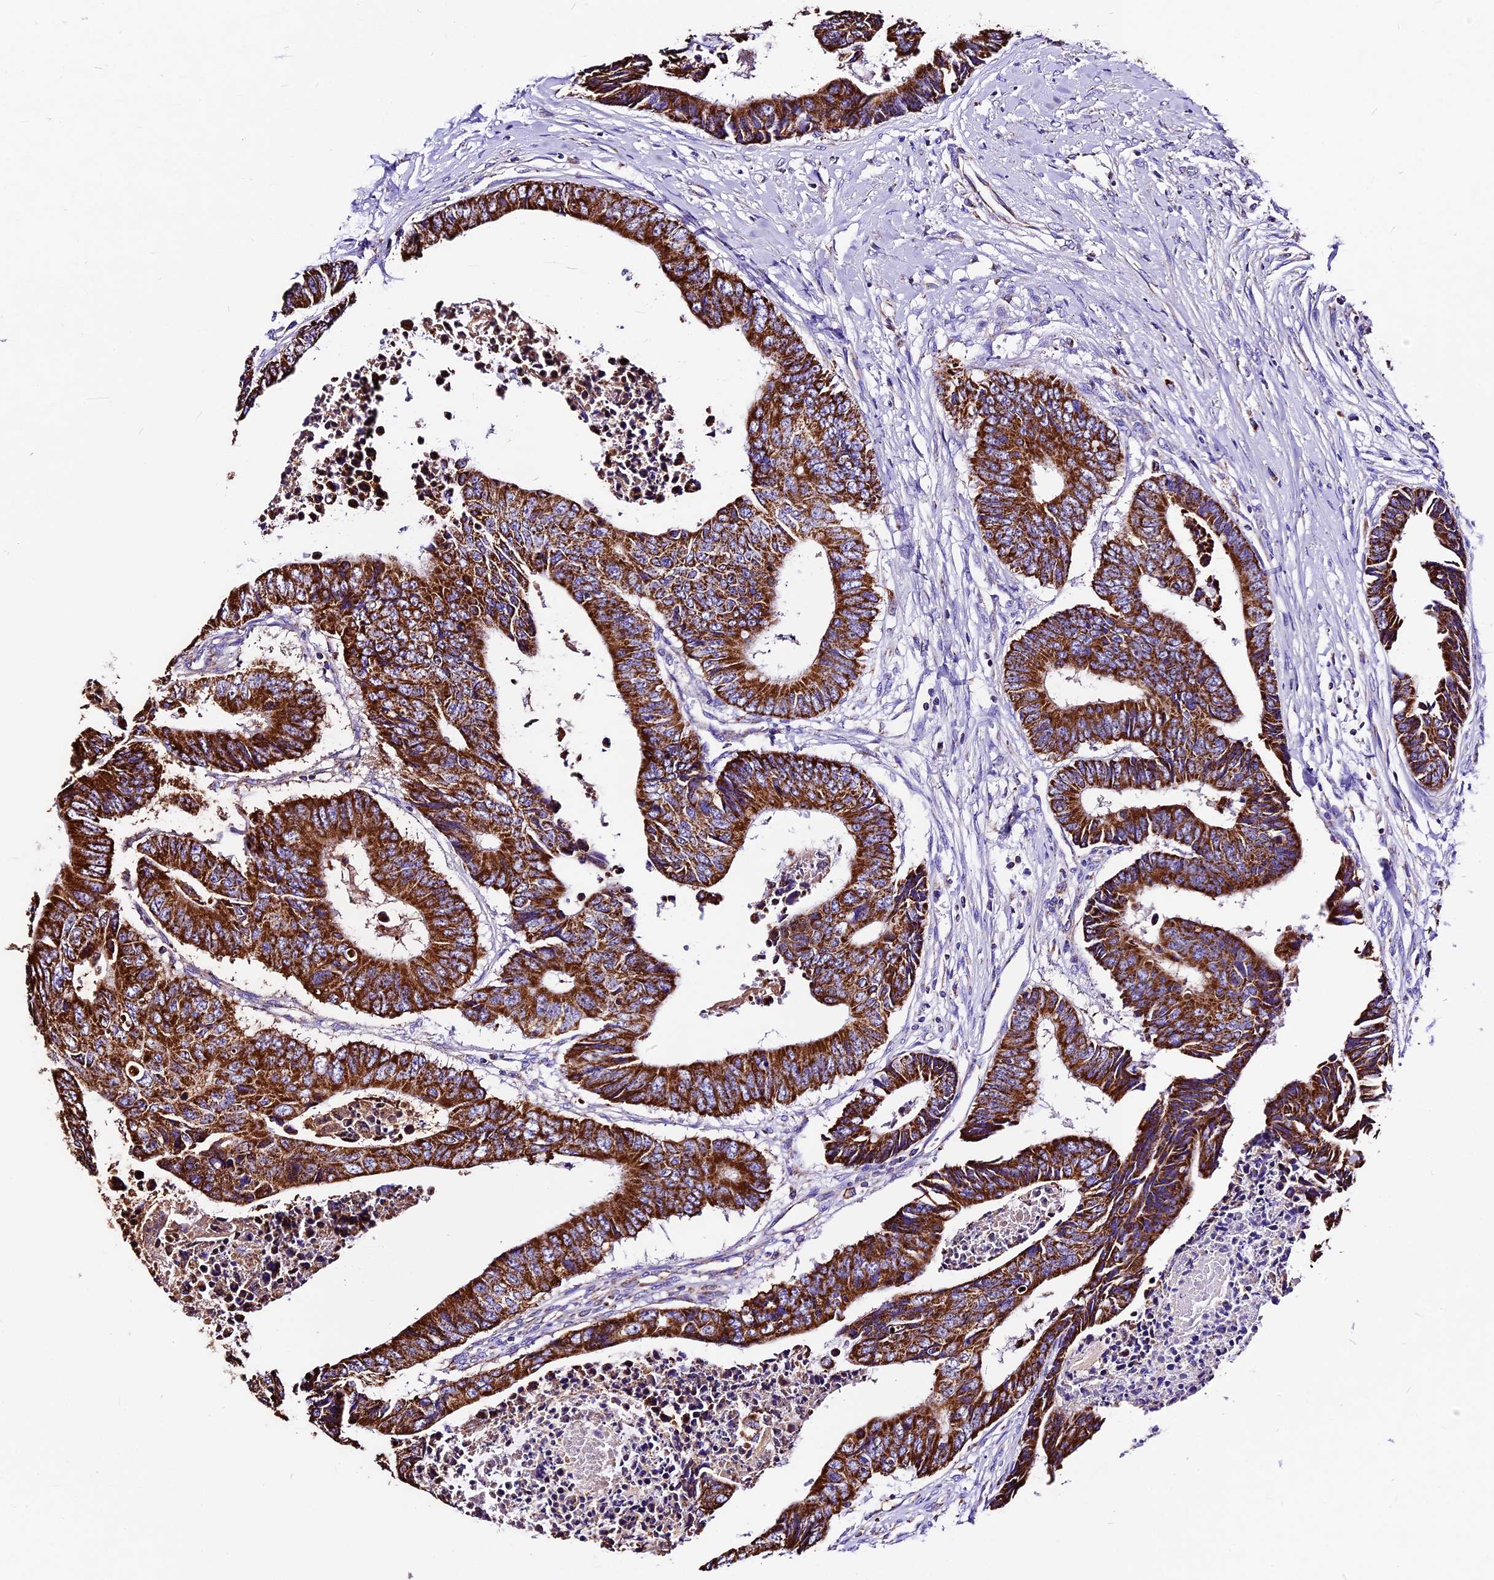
{"staining": {"intensity": "strong", "quantity": ">75%", "location": "cytoplasmic/membranous"}, "tissue": "colorectal cancer", "cell_type": "Tumor cells", "image_type": "cancer", "snomed": [{"axis": "morphology", "description": "Adenocarcinoma, NOS"}, {"axis": "topography", "description": "Rectum"}], "caption": "Colorectal adenocarcinoma was stained to show a protein in brown. There is high levels of strong cytoplasmic/membranous positivity in about >75% of tumor cells.", "gene": "DCAF5", "patient": {"sex": "male", "age": 84}}